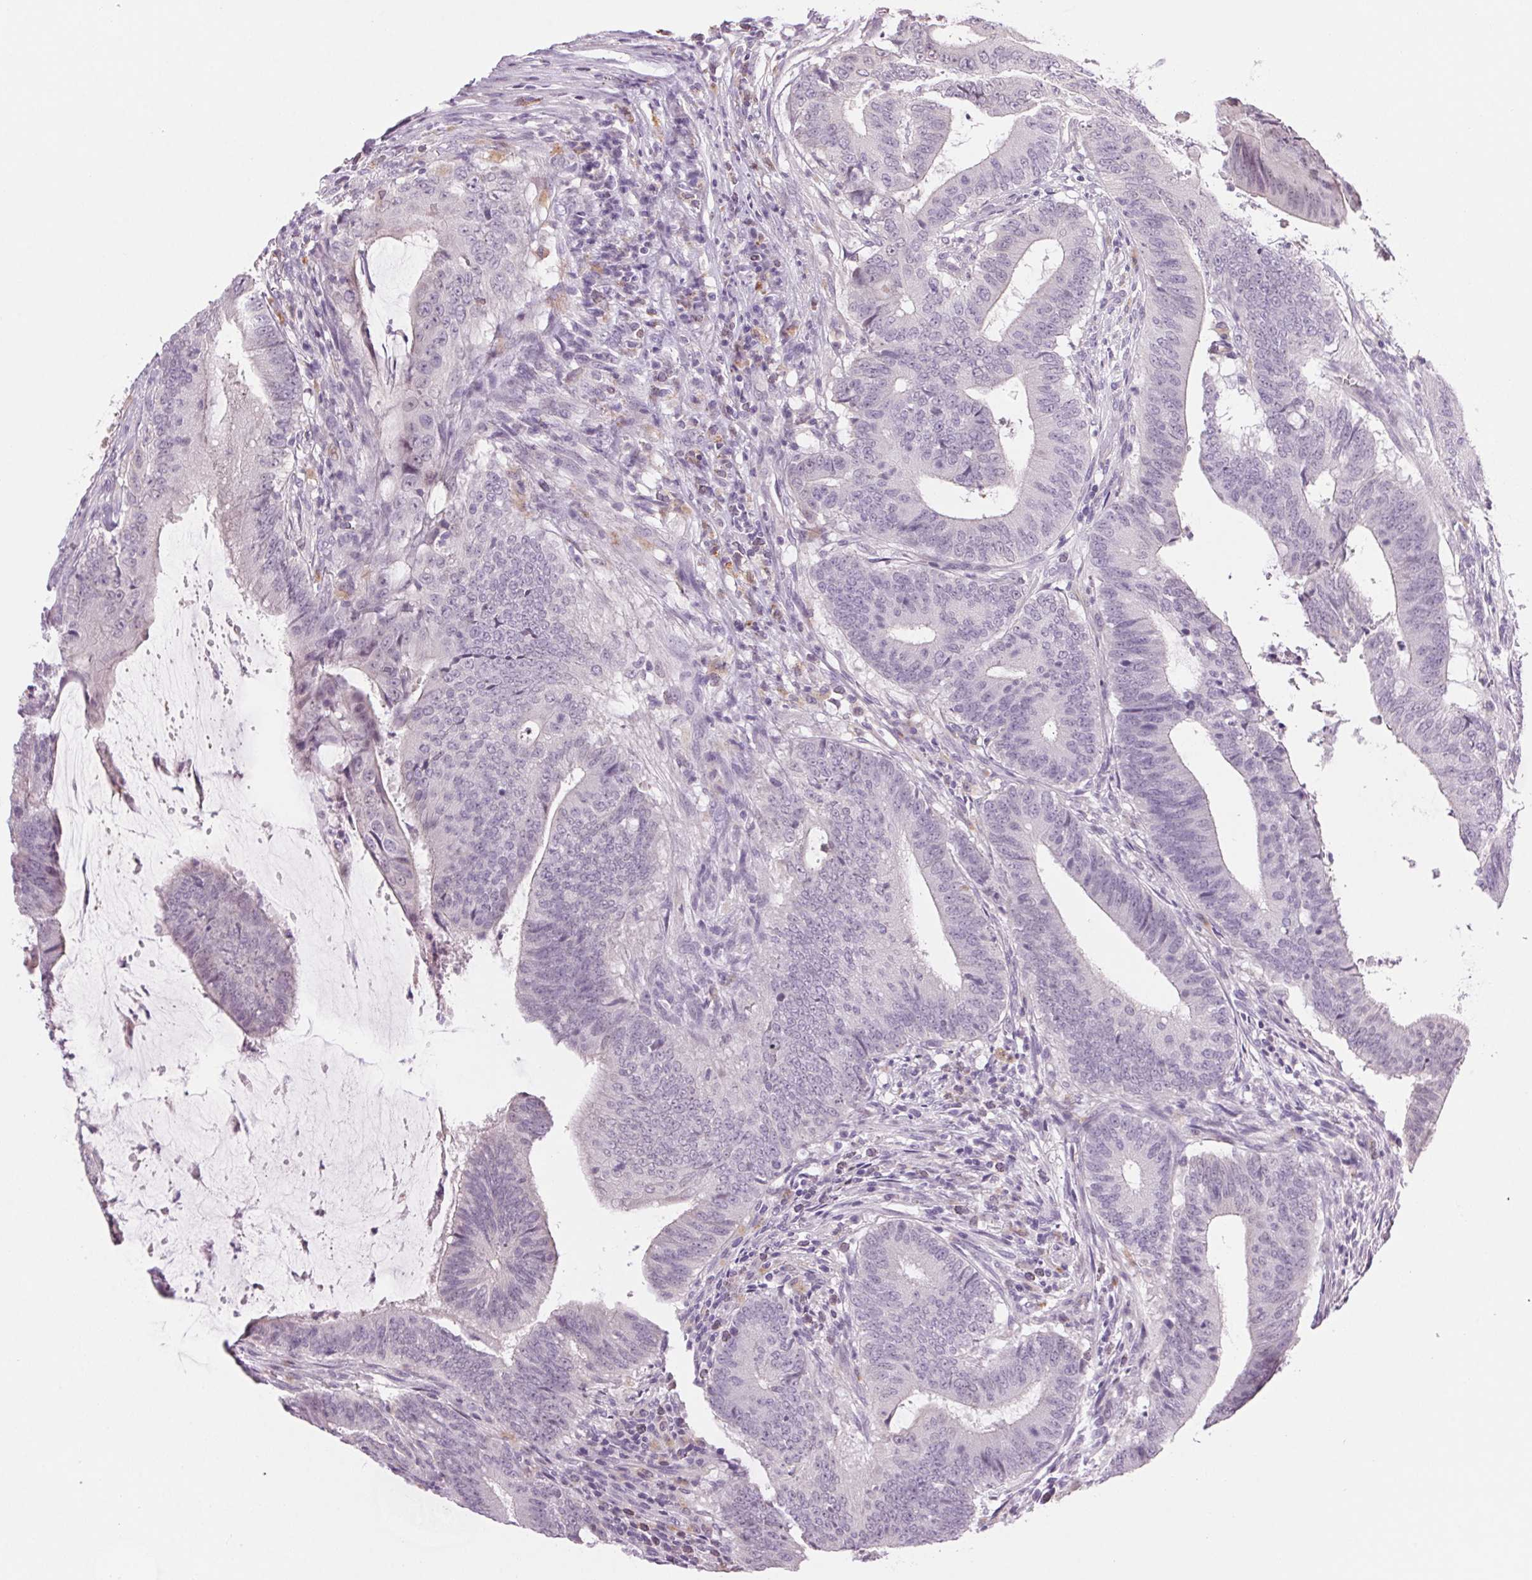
{"staining": {"intensity": "negative", "quantity": "none", "location": "none"}, "tissue": "colorectal cancer", "cell_type": "Tumor cells", "image_type": "cancer", "snomed": [{"axis": "morphology", "description": "Adenocarcinoma, NOS"}, {"axis": "topography", "description": "Colon"}], "caption": "Histopathology image shows no protein expression in tumor cells of colorectal cancer tissue.", "gene": "MPO", "patient": {"sex": "female", "age": 43}}